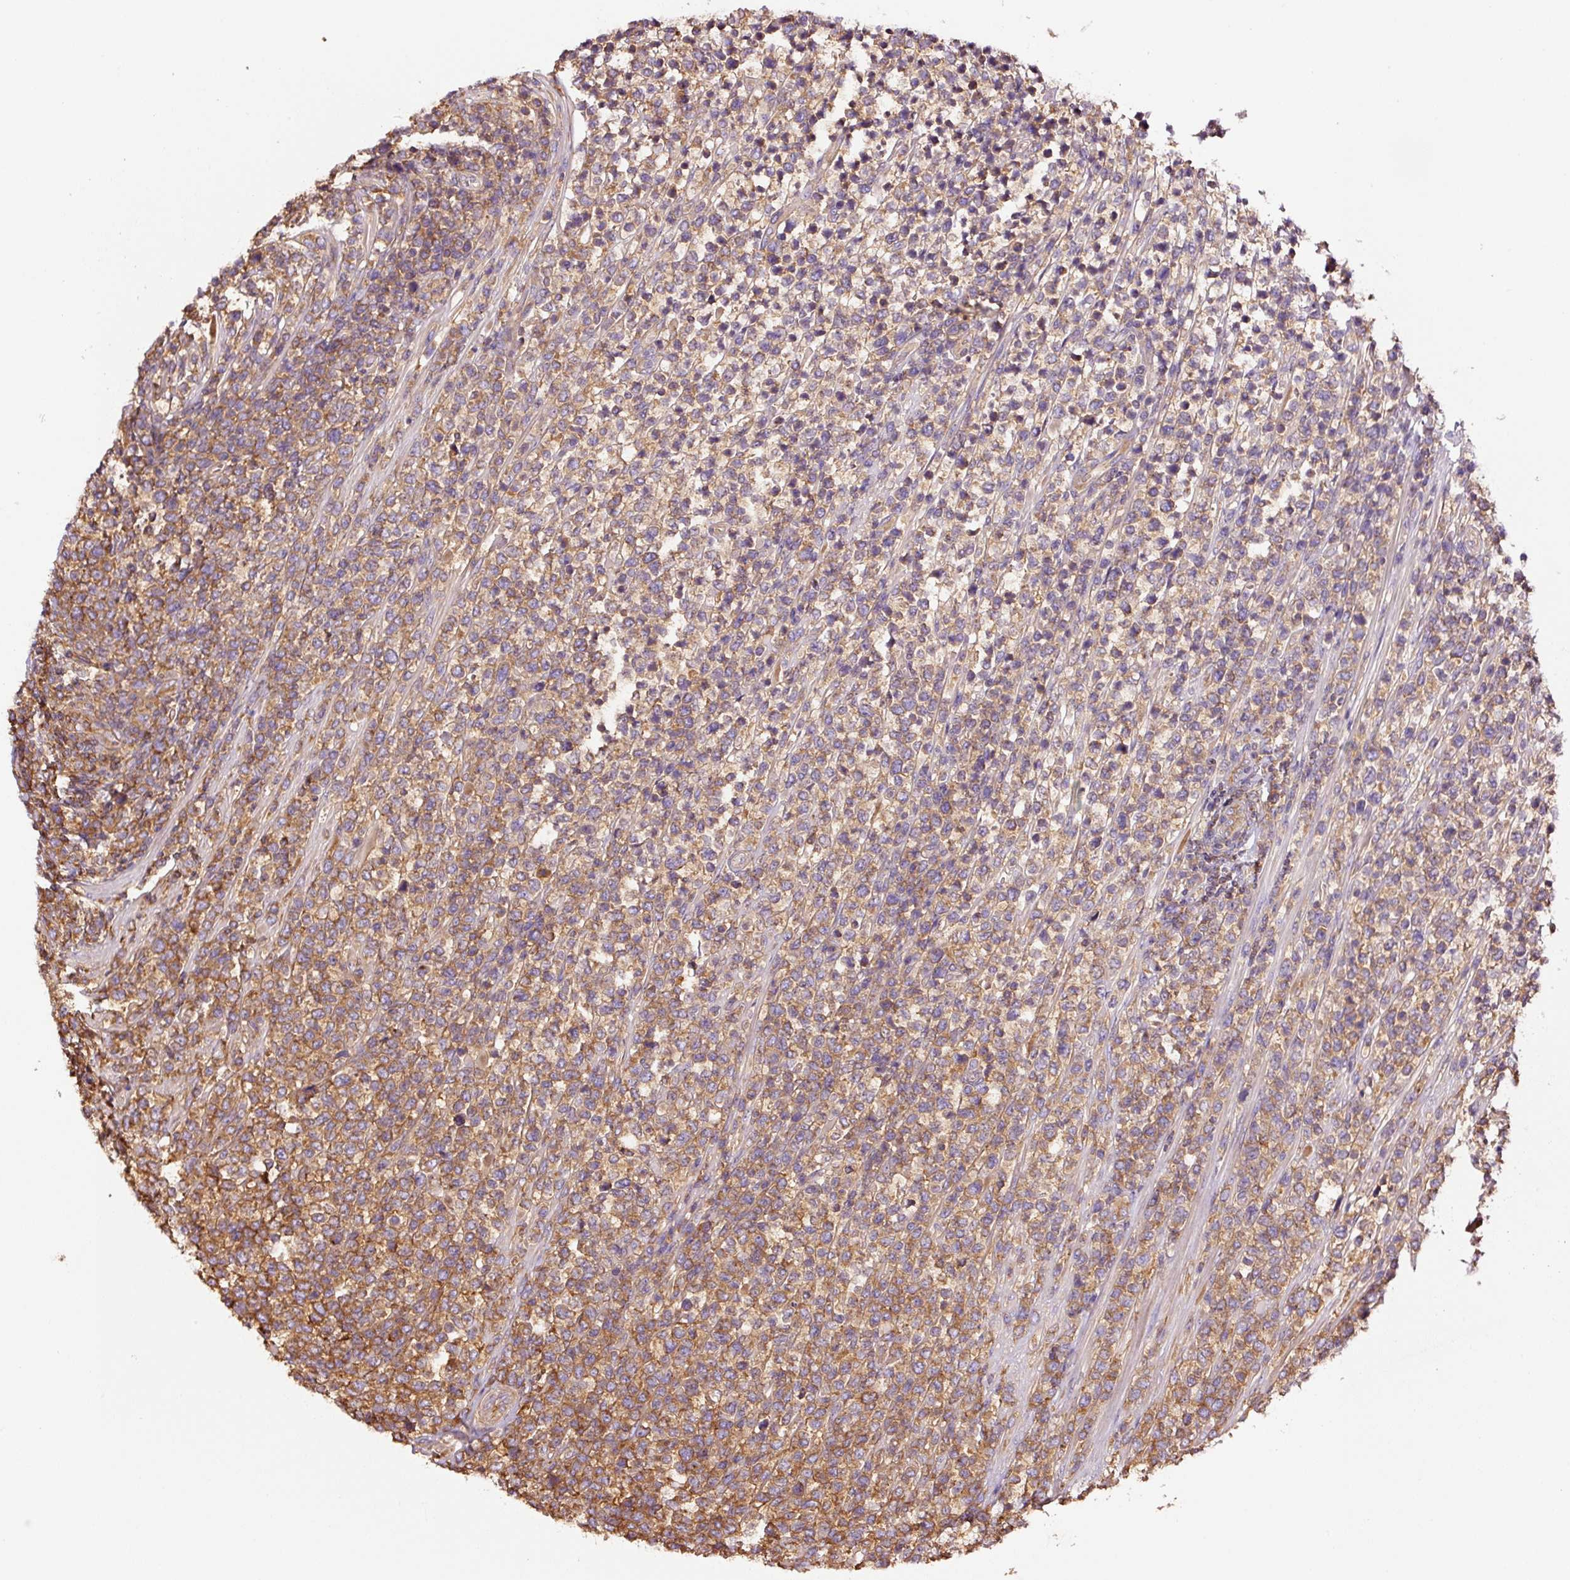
{"staining": {"intensity": "moderate", "quantity": ">75%", "location": "cytoplasmic/membranous"}, "tissue": "lymphoma", "cell_type": "Tumor cells", "image_type": "cancer", "snomed": [{"axis": "morphology", "description": "Malignant lymphoma, non-Hodgkin's type, High grade"}, {"axis": "topography", "description": "Soft tissue"}], "caption": "A brown stain shows moderate cytoplasmic/membranous expression of a protein in human high-grade malignant lymphoma, non-Hodgkin's type tumor cells.", "gene": "METAP1", "patient": {"sex": "female", "age": 56}}